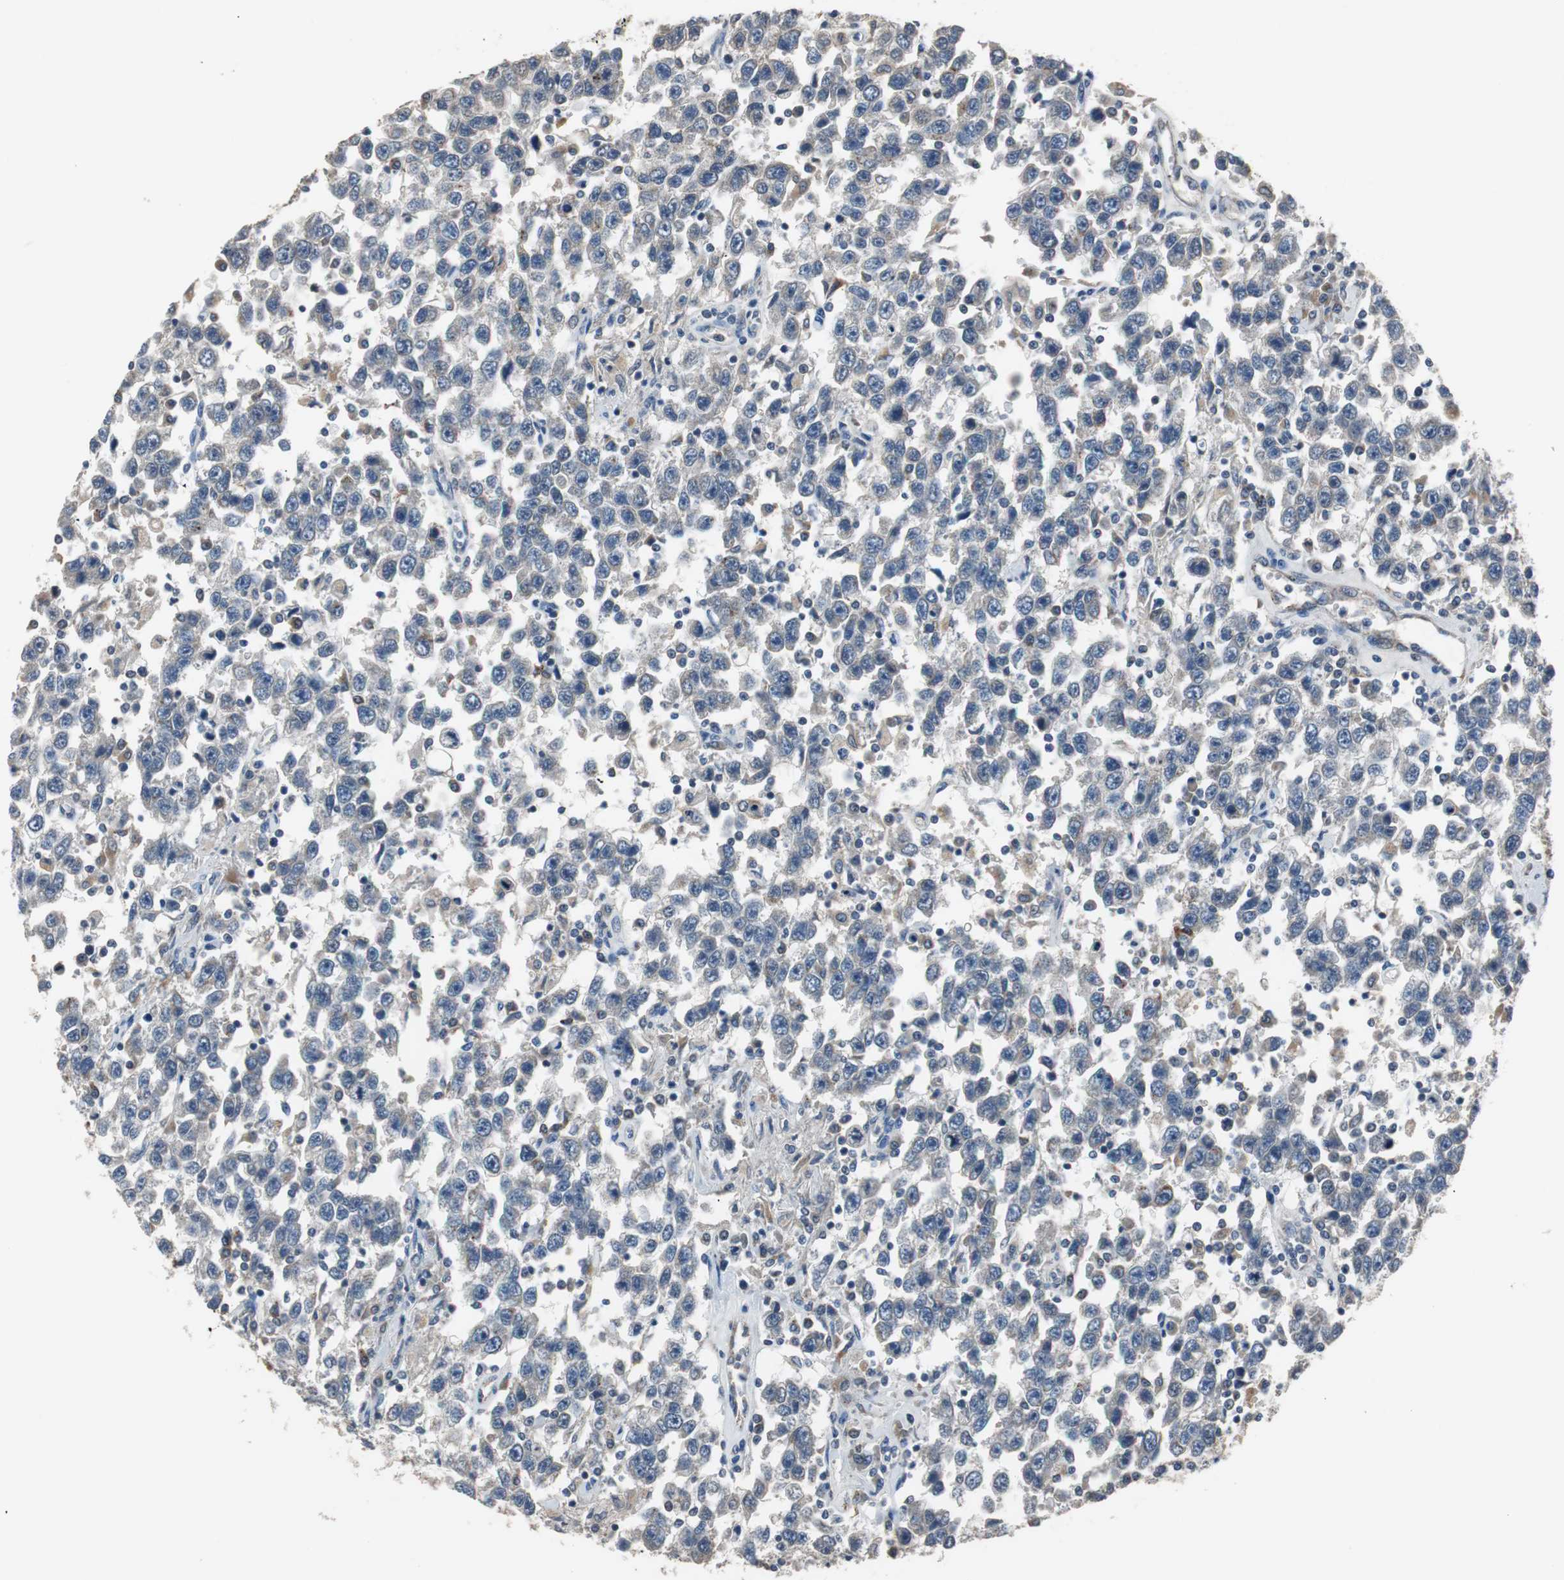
{"staining": {"intensity": "weak", "quantity": "<25%", "location": "cytoplasmic/membranous"}, "tissue": "testis cancer", "cell_type": "Tumor cells", "image_type": "cancer", "snomed": [{"axis": "morphology", "description": "Seminoma, NOS"}, {"axis": "topography", "description": "Testis"}], "caption": "Testis cancer stained for a protein using immunohistochemistry (IHC) reveals no positivity tumor cells.", "gene": "PCYT1B", "patient": {"sex": "male", "age": 41}}